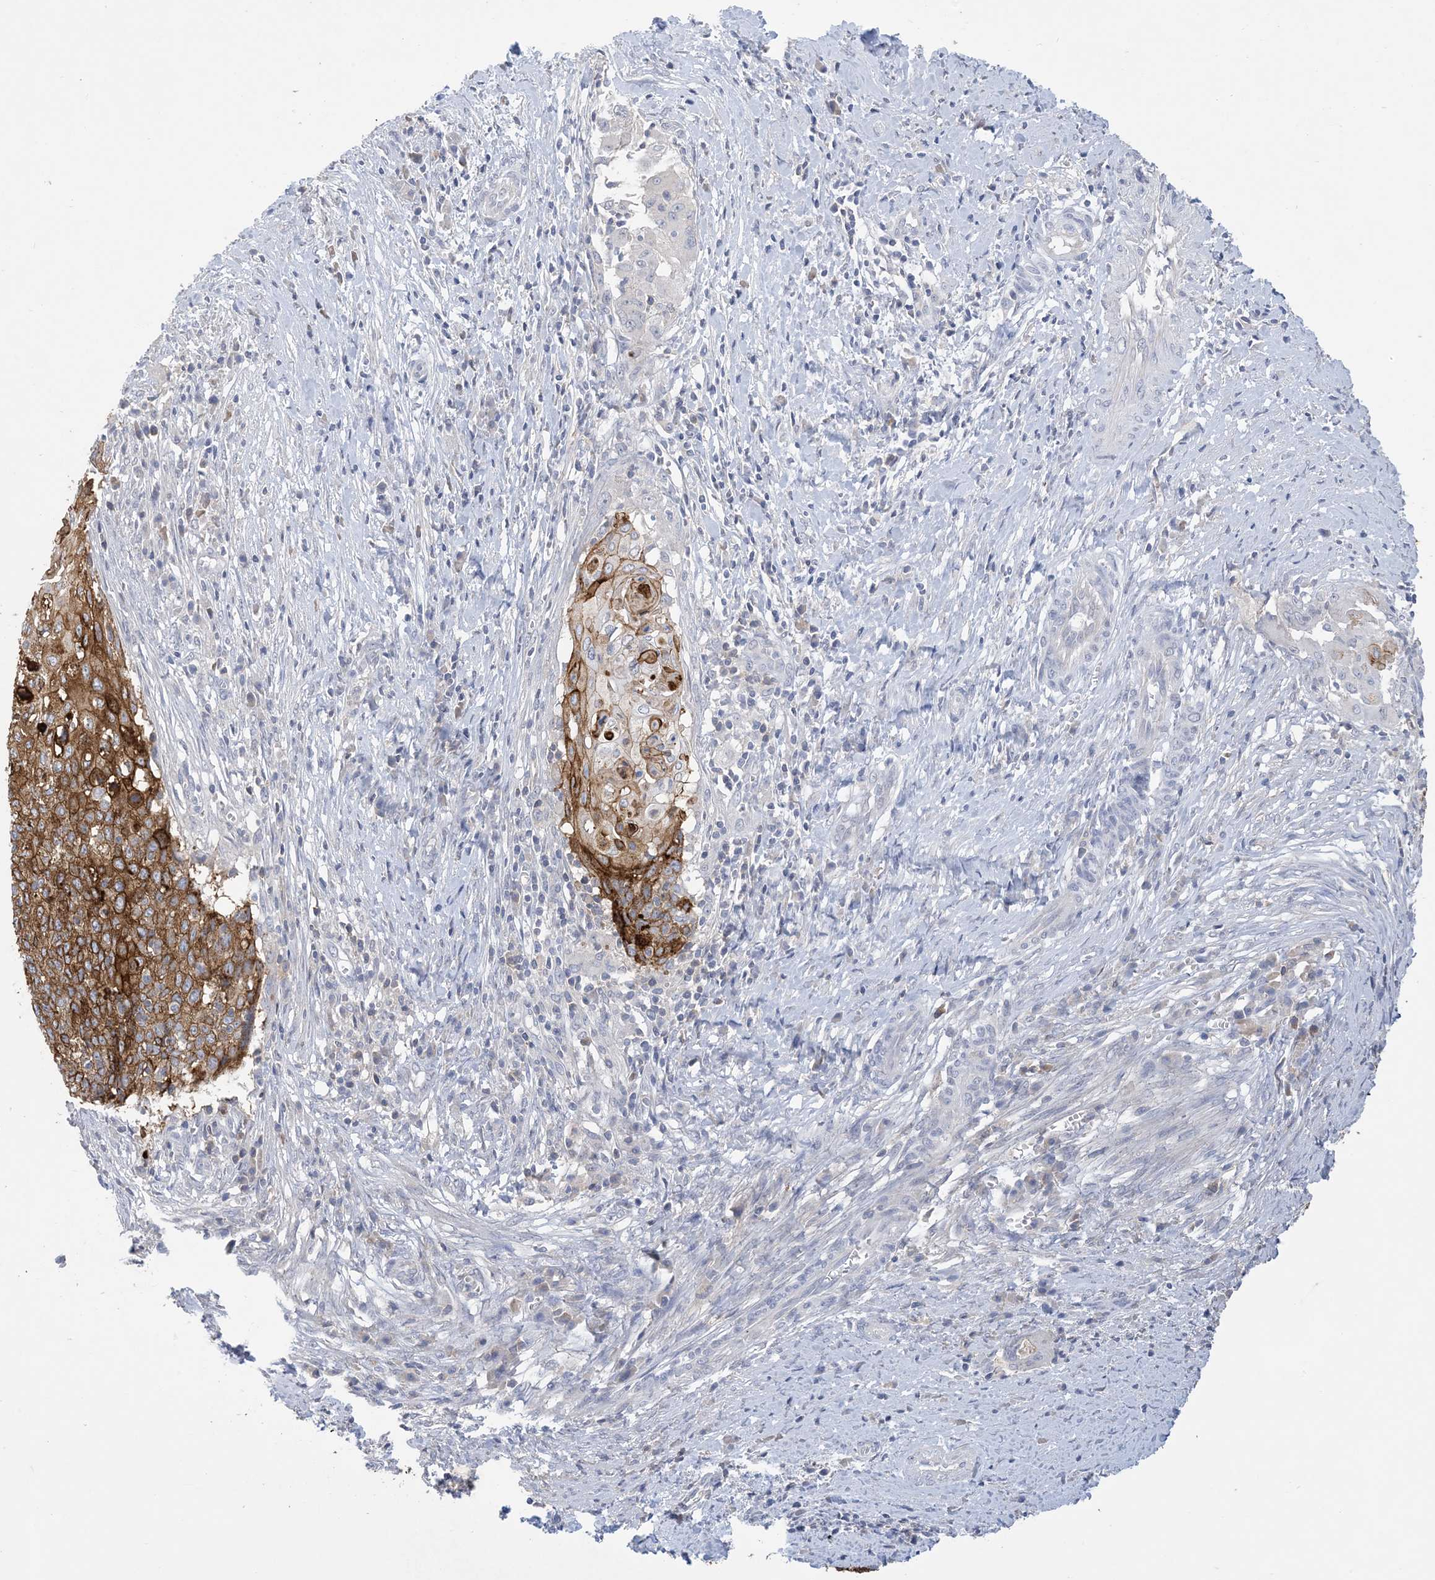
{"staining": {"intensity": "strong", "quantity": "25%-75%", "location": "cytoplasmic/membranous"}, "tissue": "cervical cancer", "cell_type": "Tumor cells", "image_type": "cancer", "snomed": [{"axis": "morphology", "description": "Squamous cell carcinoma, NOS"}, {"axis": "topography", "description": "Cervix"}], "caption": "IHC photomicrograph of neoplastic tissue: human squamous cell carcinoma (cervical) stained using immunohistochemistry (IHC) shows high levels of strong protein expression localized specifically in the cytoplasmic/membranous of tumor cells, appearing as a cytoplasmic/membranous brown color.", "gene": "DSC3", "patient": {"sex": "female", "age": 39}}